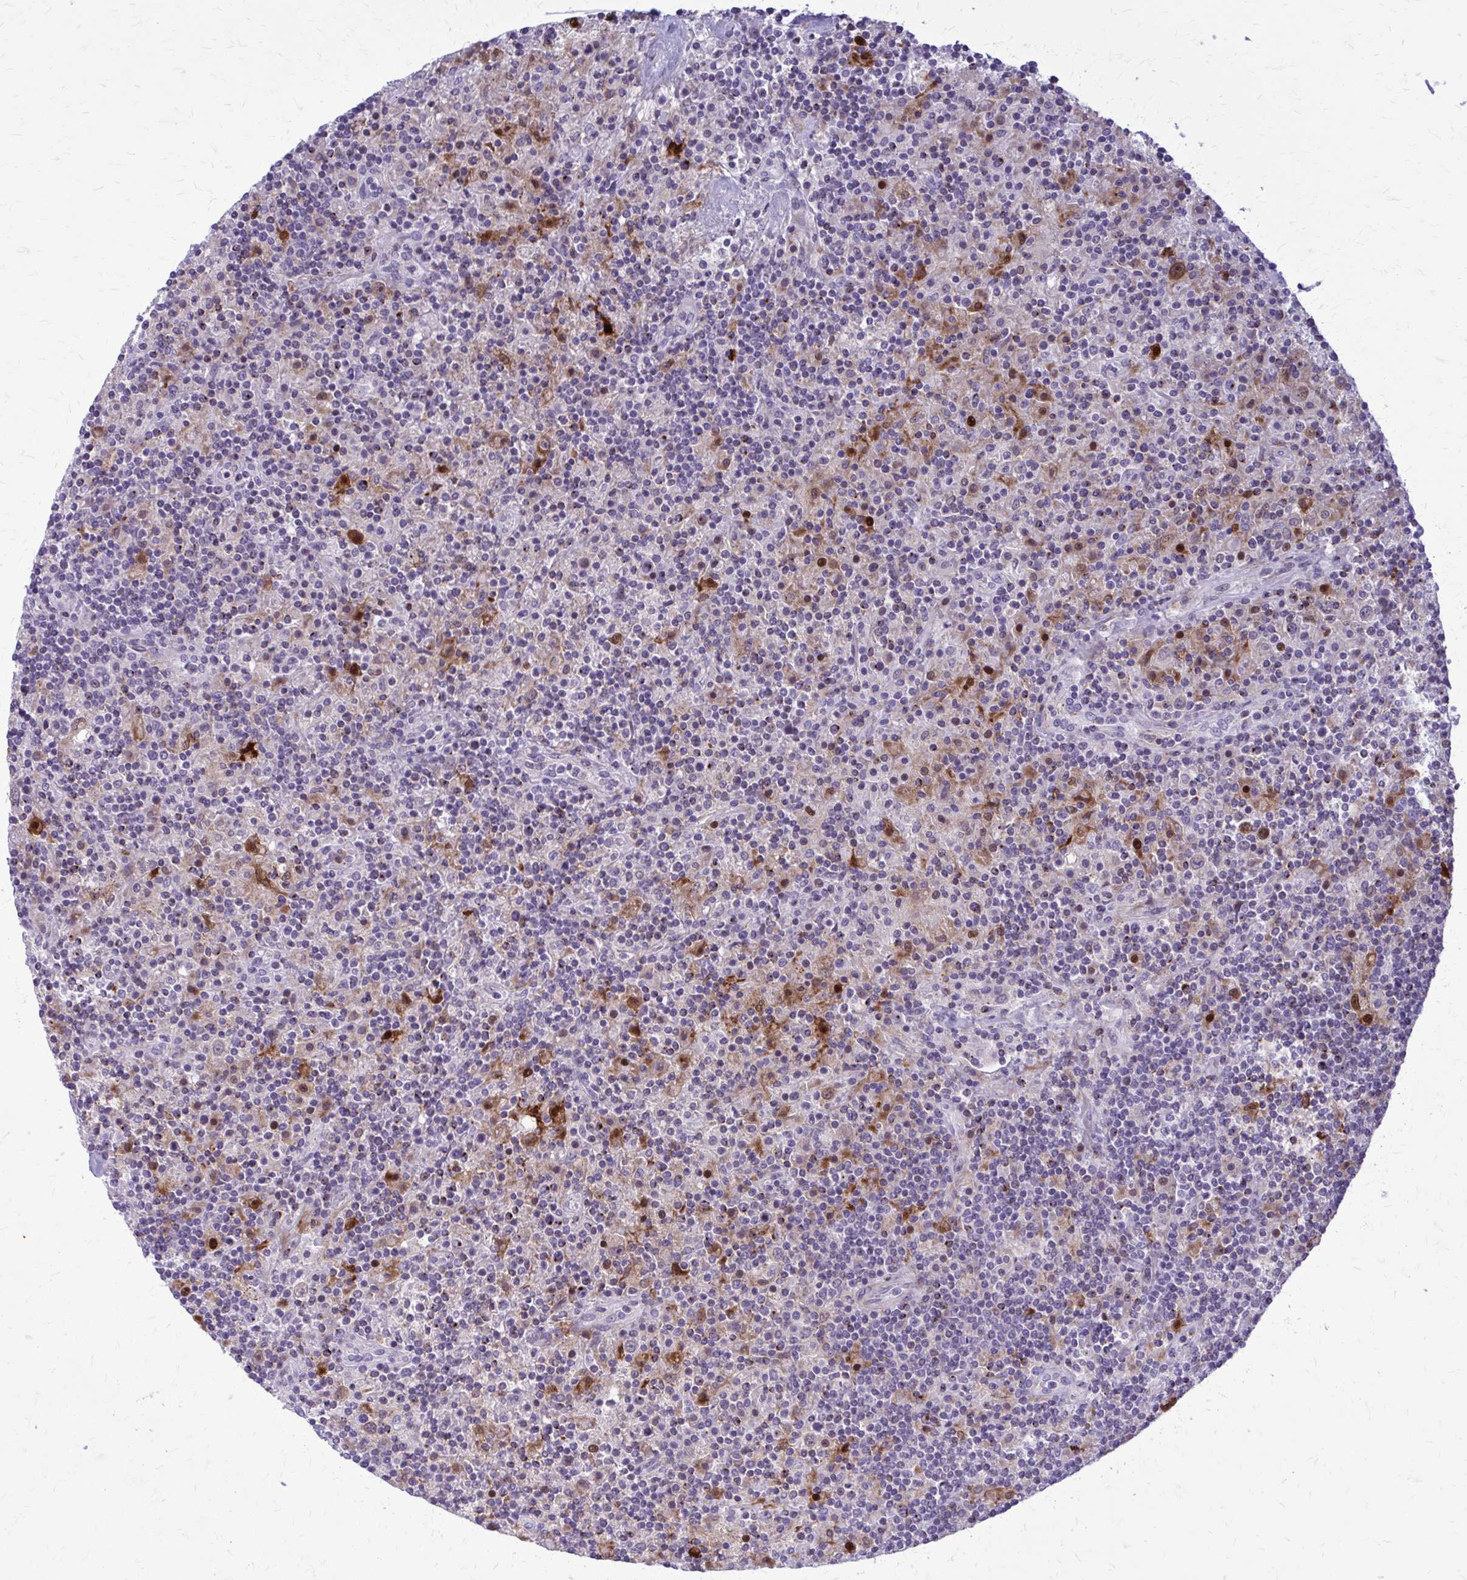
{"staining": {"intensity": "moderate", "quantity": "<25%", "location": "cytoplasmic/membranous,nuclear"}, "tissue": "lymphoma", "cell_type": "Tumor cells", "image_type": "cancer", "snomed": [{"axis": "morphology", "description": "Hodgkin's disease, NOS"}, {"axis": "topography", "description": "Lymph node"}], "caption": "Protein expression analysis of Hodgkin's disease exhibits moderate cytoplasmic/membranous and nuclear expression in about <25% of tumor cells.", "gene": "PEDS1", "patient": {"sex": "male", "age": 70}}